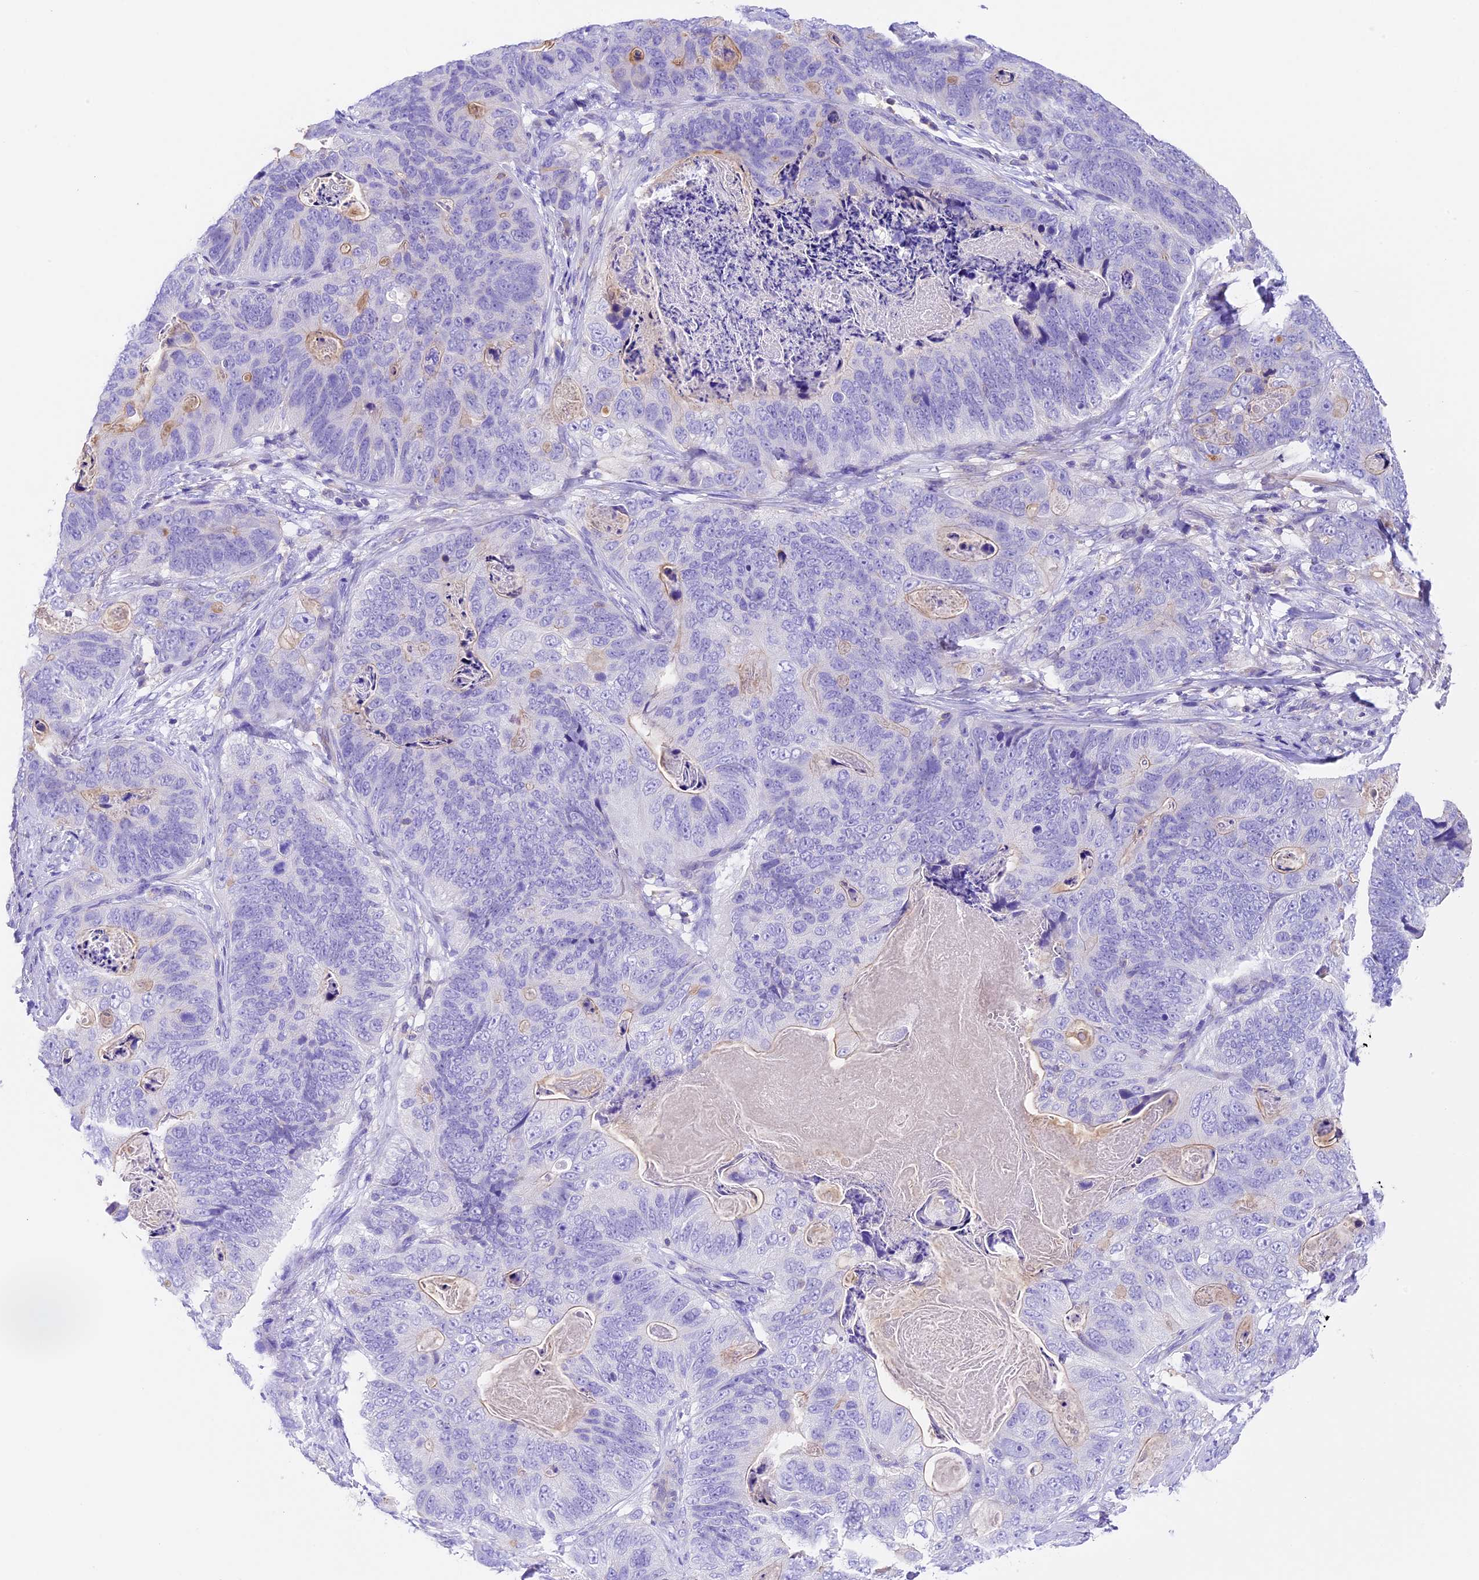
{"staining": {"intensity": "negative", "quantity": "none", "location": "none"}, "tissue": "stomach cancer", "cell_type": "Tumor cells", "image_type": "cancer", "snomed": [{"axis": "morphology", "description": "Normal tissue, NOS"}, {"axis": "morphology", "description": "Adenocarcinoma, NOS"}, {"axis": "topography", "description": "Stomach"}], "caption": "Adenocarcinoma (stomach) stained for a protein using immunohistochemistry demonstrates no positivity tumor cells.", "gene": "TBC1D1", "patient": {"sex": "female", "age": 89}}